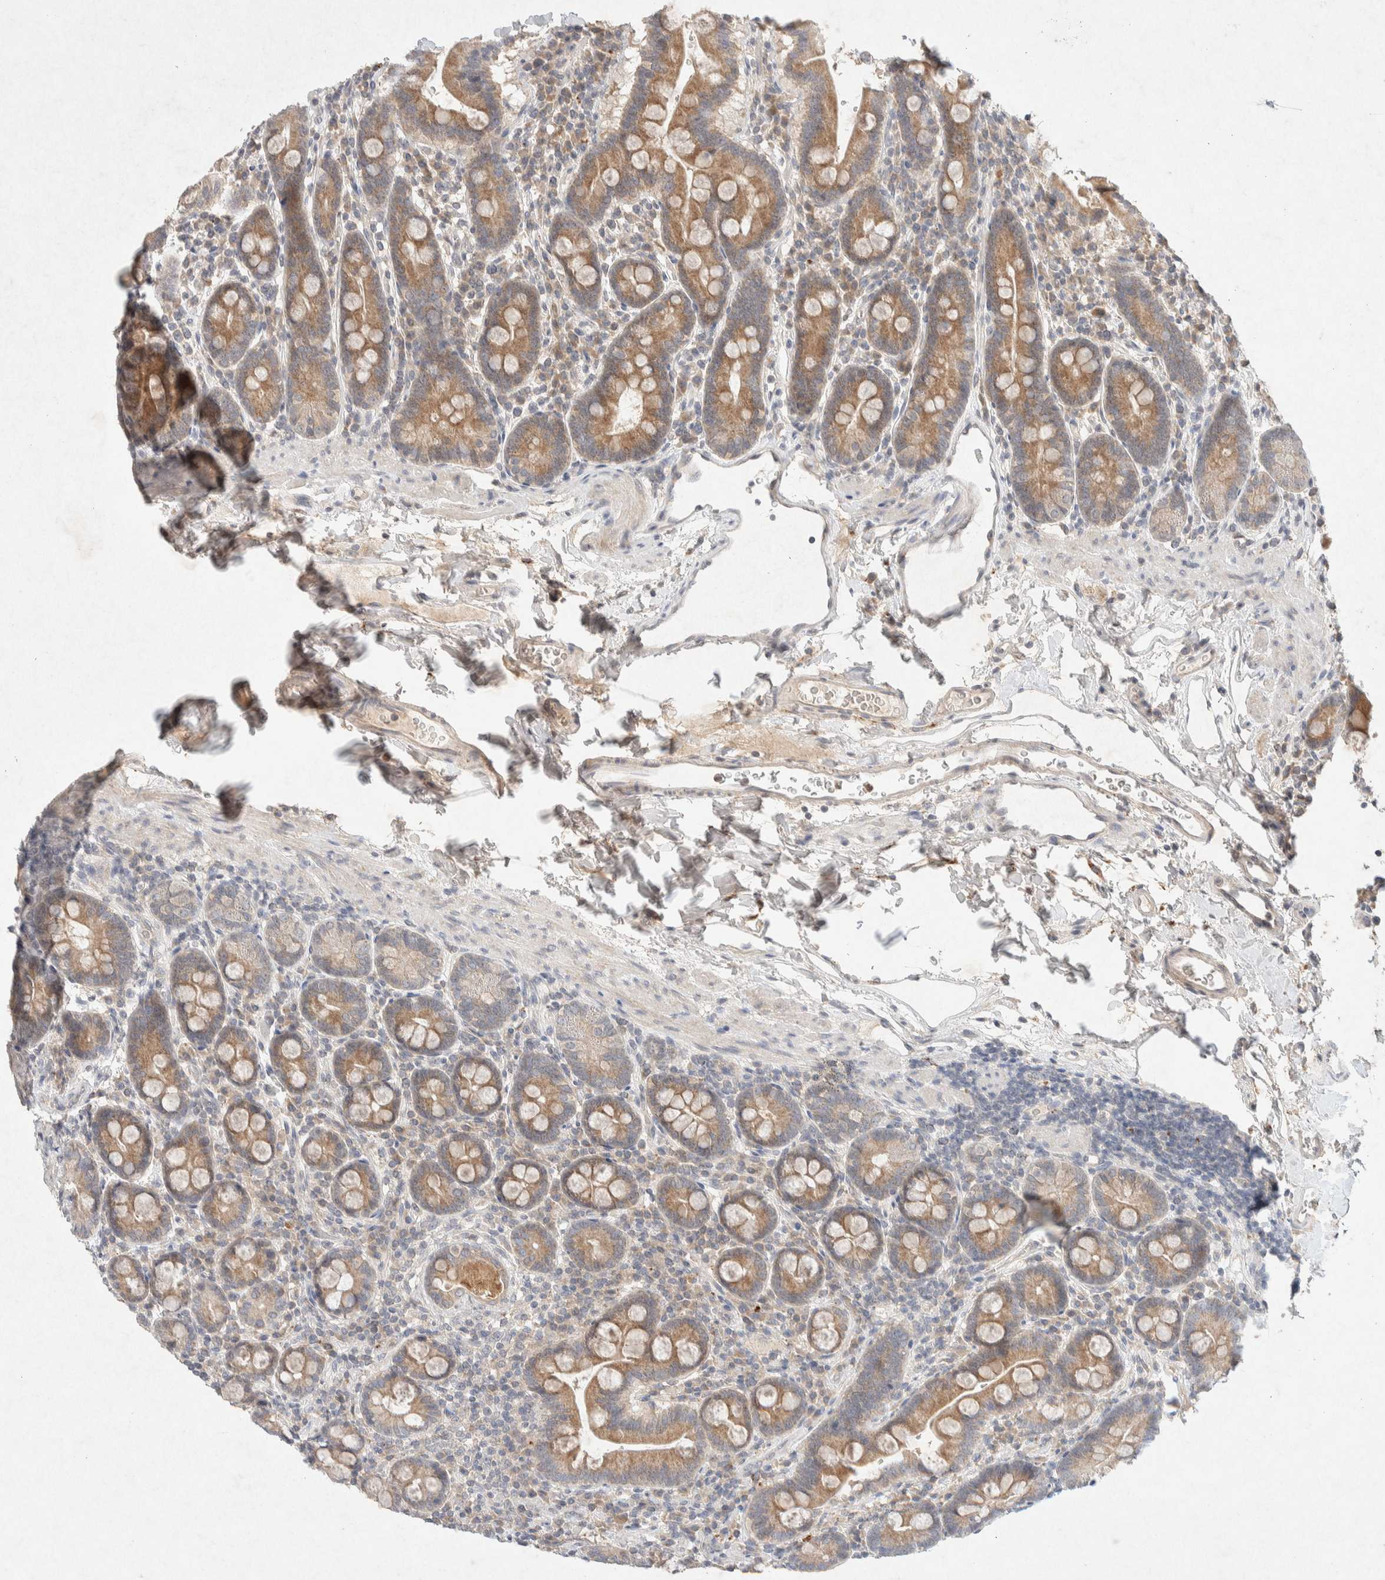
{"staining": {"intensity": "moderate", "quantity": ">75%", "location": "cytoplasmic/membranous"}, "tissue": "duodenum", "cell_type": "Glandular cells", "image_type": "normal", "snomed": [{"axis": "morphology", "description": "Normal tissue, NOS"}, {"axis": "morphology", "description": "Adenocarcinoma, NOS"}, {"axis": "topography", "description": "Pancreas"}, {"axis": "topography", "description": "Duodenum"}], "caption": "DAB (3,3'-diaminobenzidine) immunohistochemical staining of unremarkable duodenum displays moderate cytoplasmic/membranous protein expression in approximately >75% of glandular cells. The staining was performed using DAB, with brown indicating positive protein expression. Nuclei are stained blue with hematoxylin.", "gene": "GNAI1", "patient": {"sex": "male", "age": 50}}